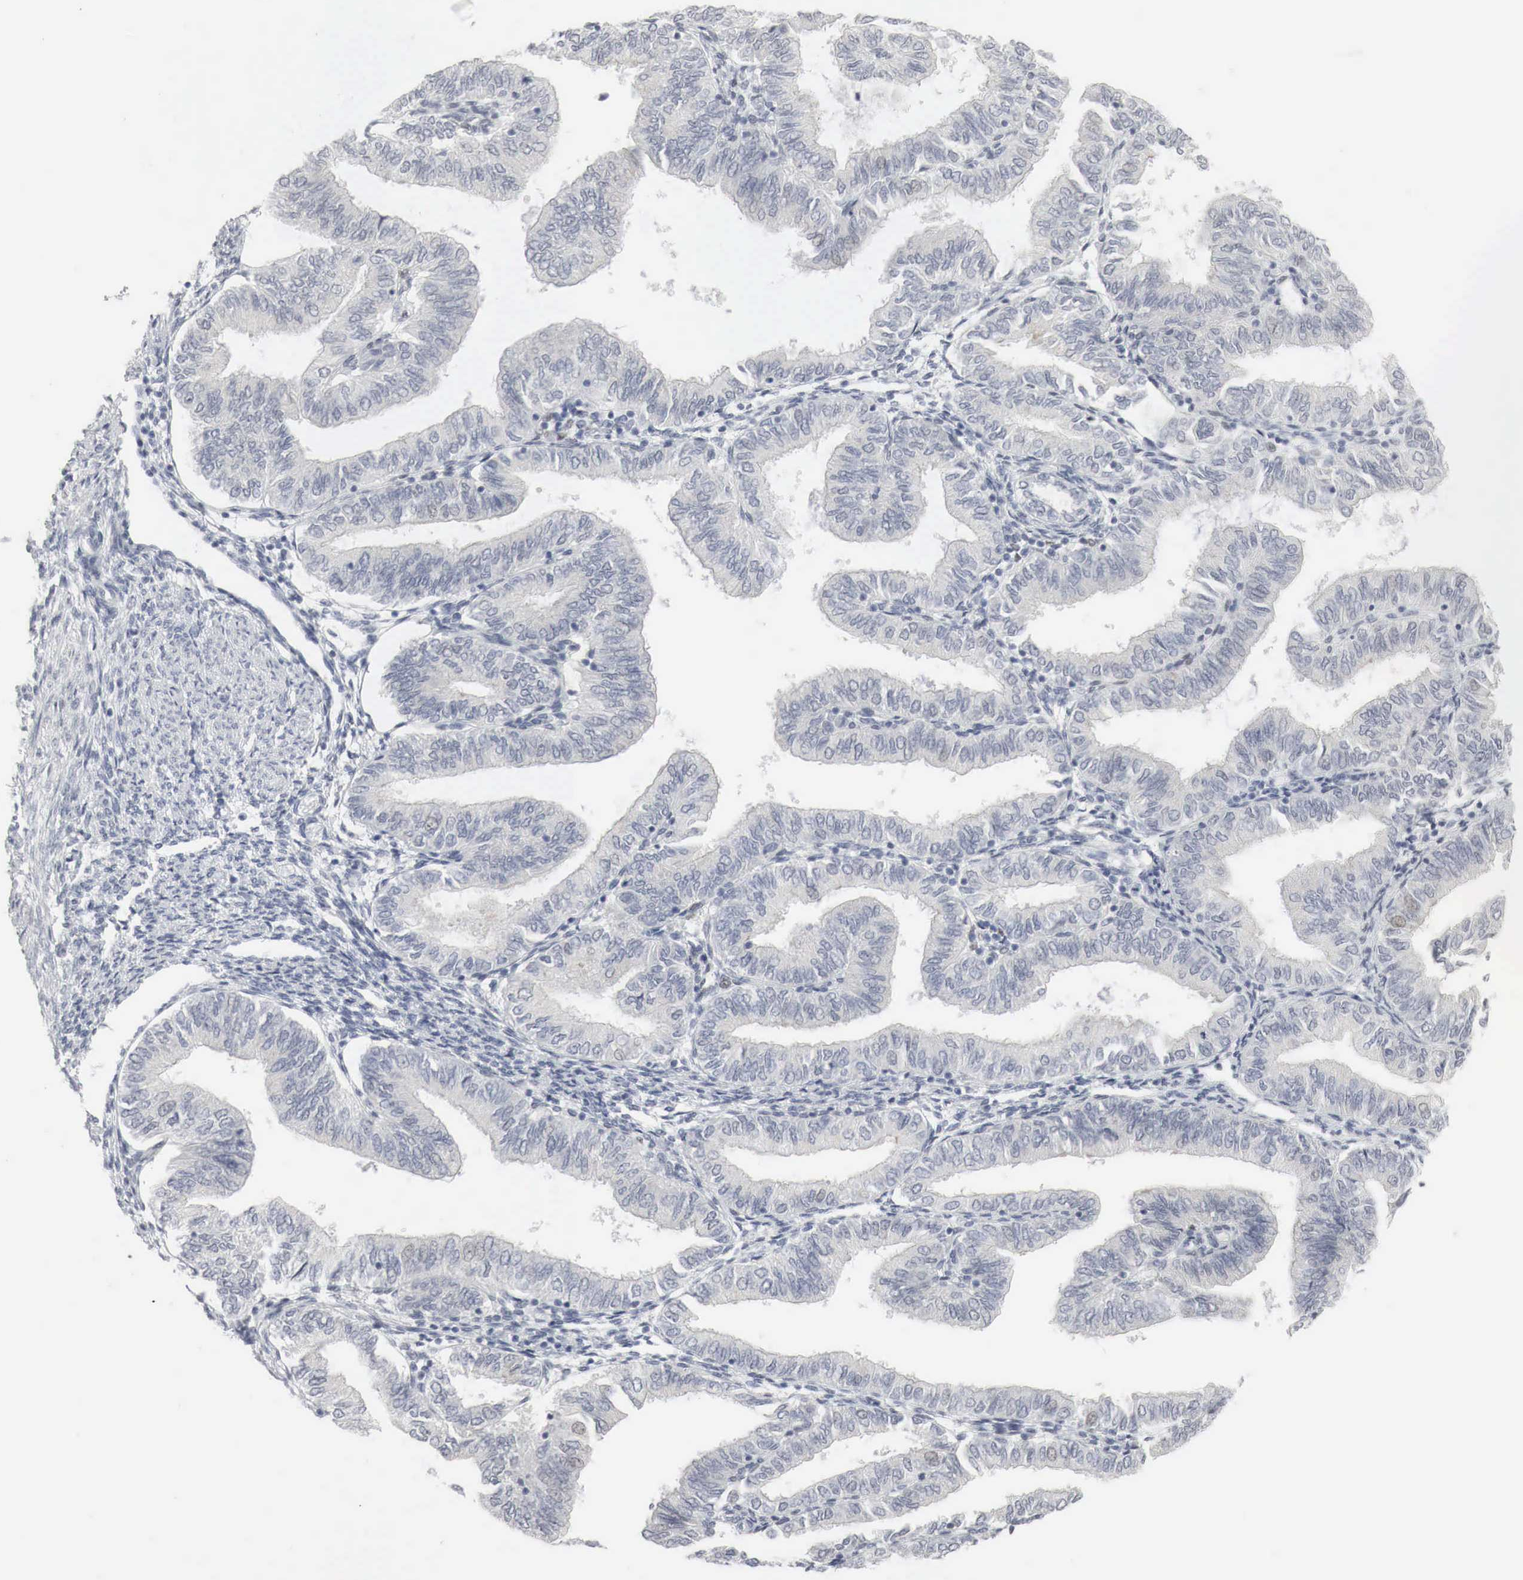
{"staining": {"intensity": "negative", "quantity": "none", "location": "none"}, "tissue": "endometrial cancer", "cell_type": "Tumor cells", "image_type": "cancer", "snomed": [{"axis": "morphology", "description": "Adenocarcinoma, NOS"}, {"axis": "topography", "description": "Endometrium"}], "caption": "High power microscopy photomicrograph of an immunohistochemistry (IHC) micrograph of endometrial adenocarcinoma, revealing no significant expression in tumor cells. (DAB immunohistochemistry (IHC), high magnification).", "gene": "TP63", "patient": {"sex": "female", "age": 51}}